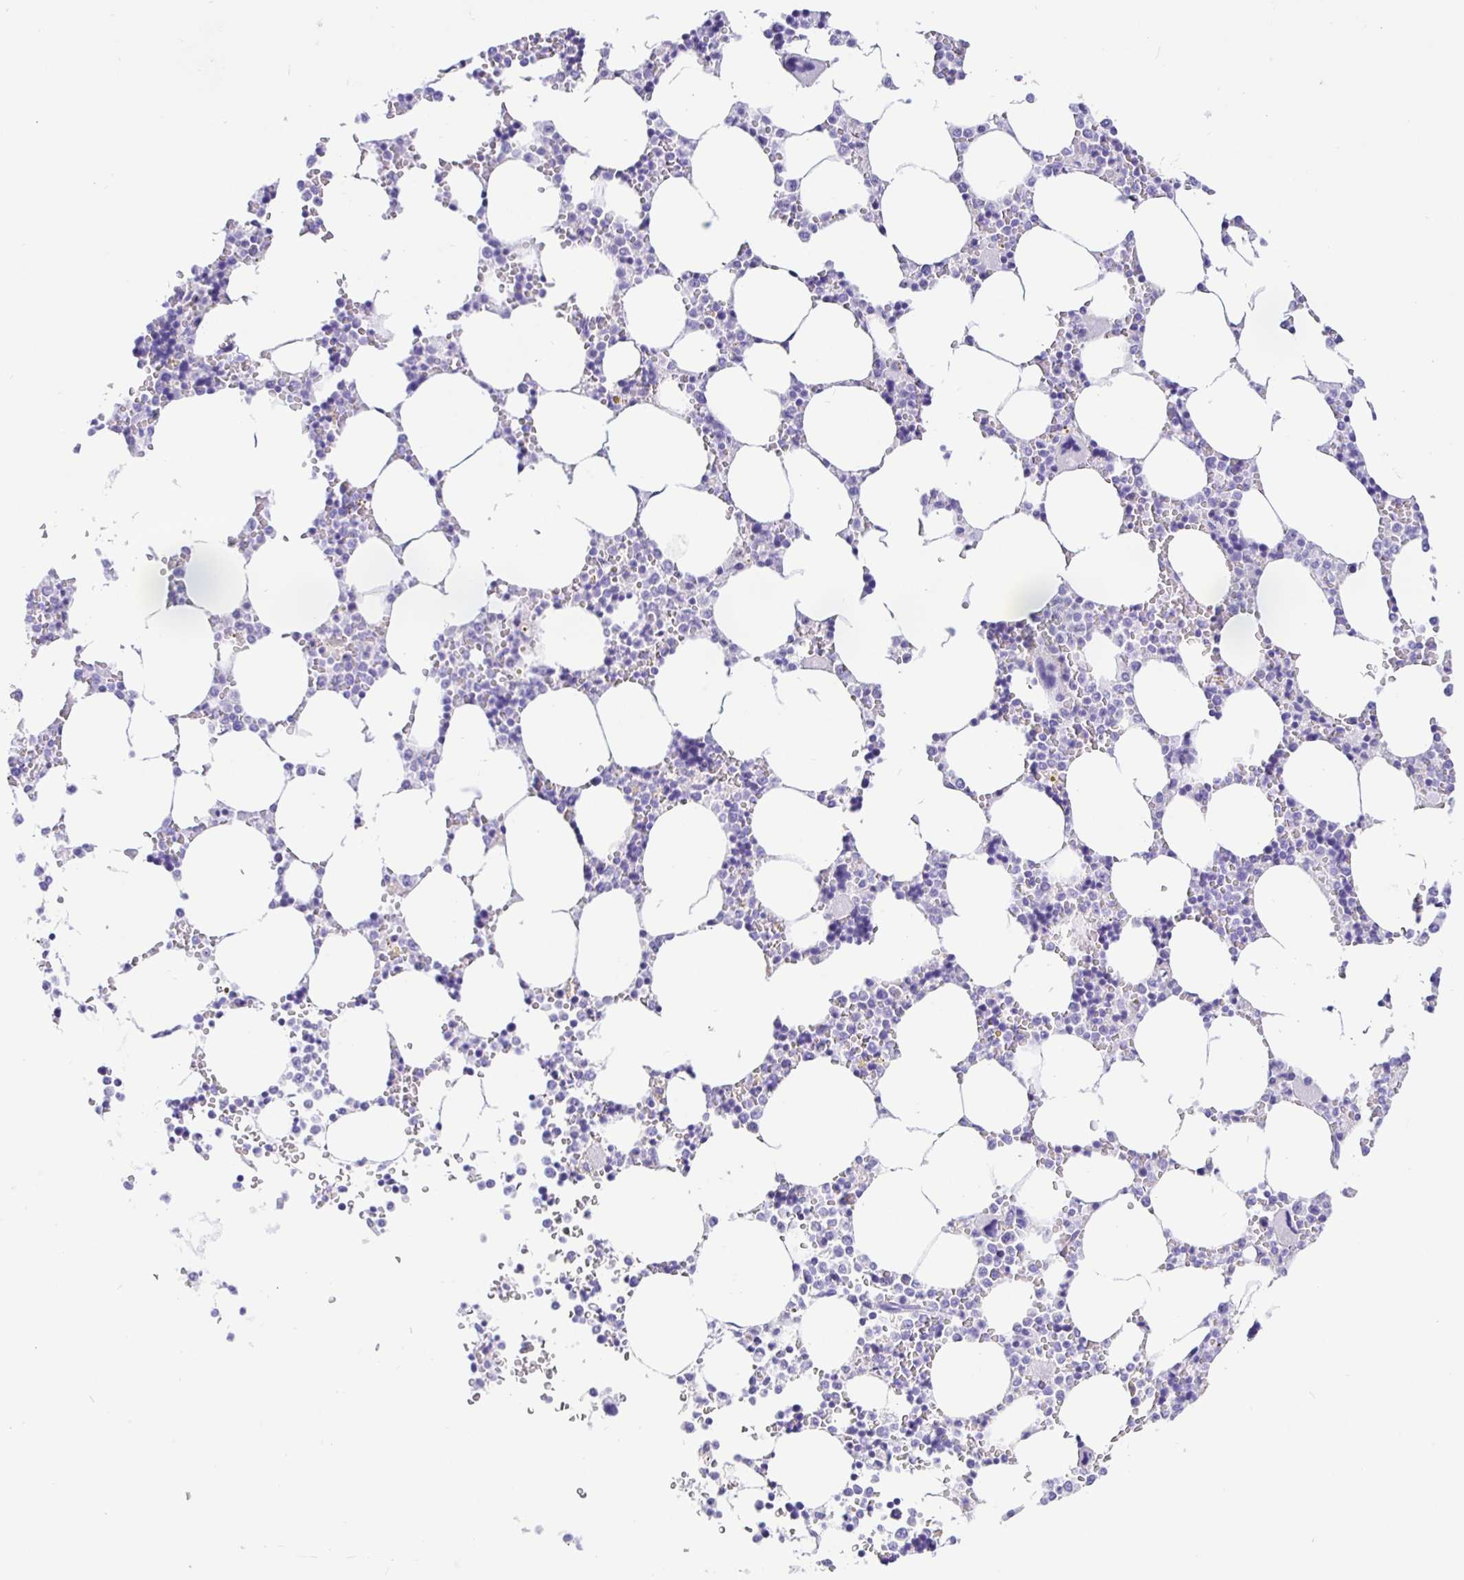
{"staining": {"intensity": "negative", "quantity": "none", "location": "none"}, "tissue": "bone marrow", "cell_type": "Hematopoietic cells", "image_type": "normal", "snomed": [{"axis": "morphology", "description": "Normal tissue, NOS"}, {"axis": "topography", "description": "Bone marrow"}], "caption": "The immunohistochemistry (IHC) micrograph has no significant staining in hematopoietic cells of bone marrow. Nuclei are stained in blue.", "gene": "PRAMEF18", "patient": {"sex": "male", "age": 64}}